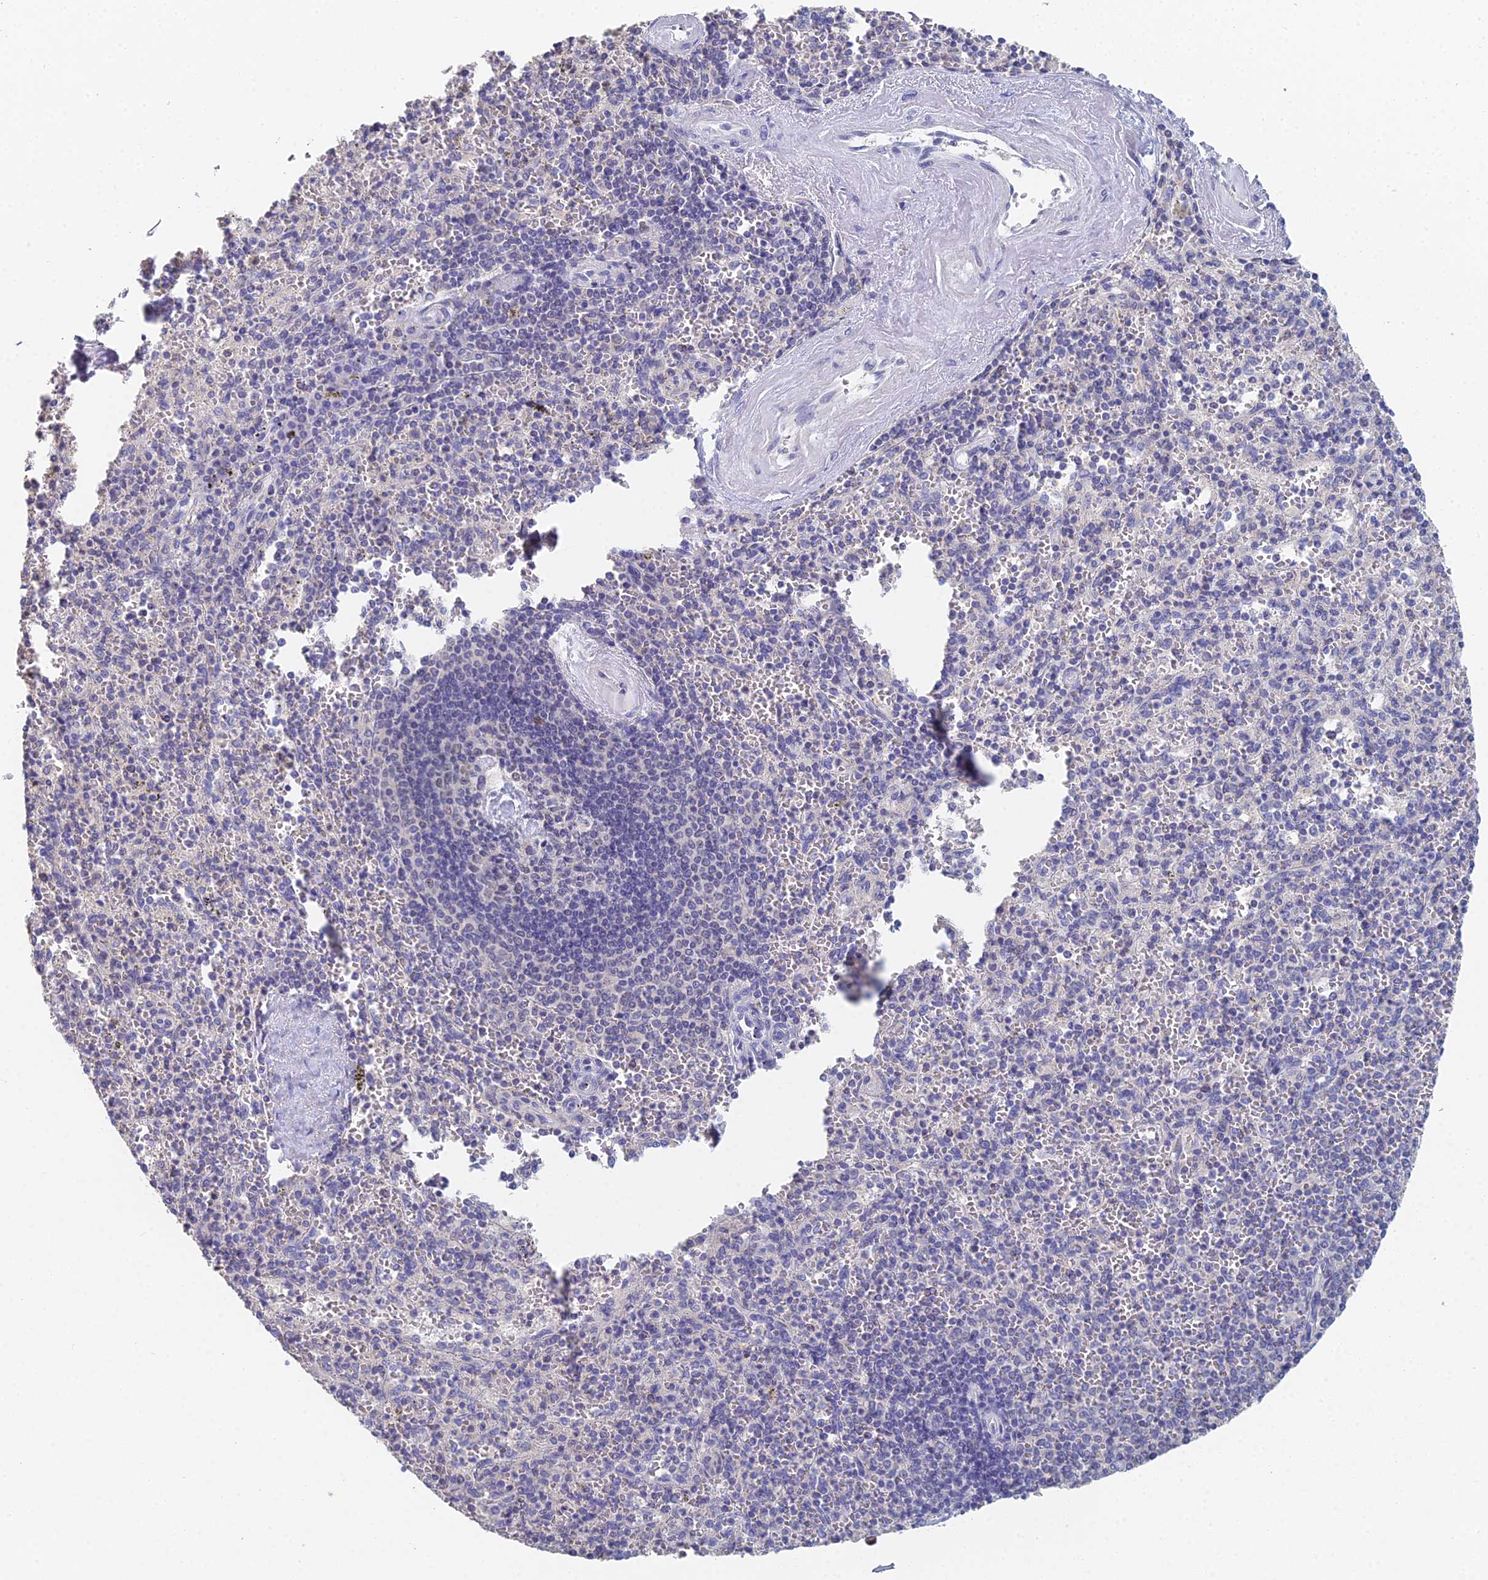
{"staining": {"intensity": "negative", "quantity": "none", "location": "none"}, "tissue": "spleen", "cell_type": "Cells in red pulp", "image_type": "normal", "snomed": [{"axis": "morphology", "description": "Normal tissue, NOS"}, {"axis": "morphology", "description": "Degeneration, NOS"}, {"axis": "topography", "description": "Spleen"}], "caption": "Immunohistochemistry histopathology image of benign spleen stained for a protein (brown), which shows no expression in cells in red pulp.", "gene": "MCM2", "patient": {"sex": "male", "age": 56}}